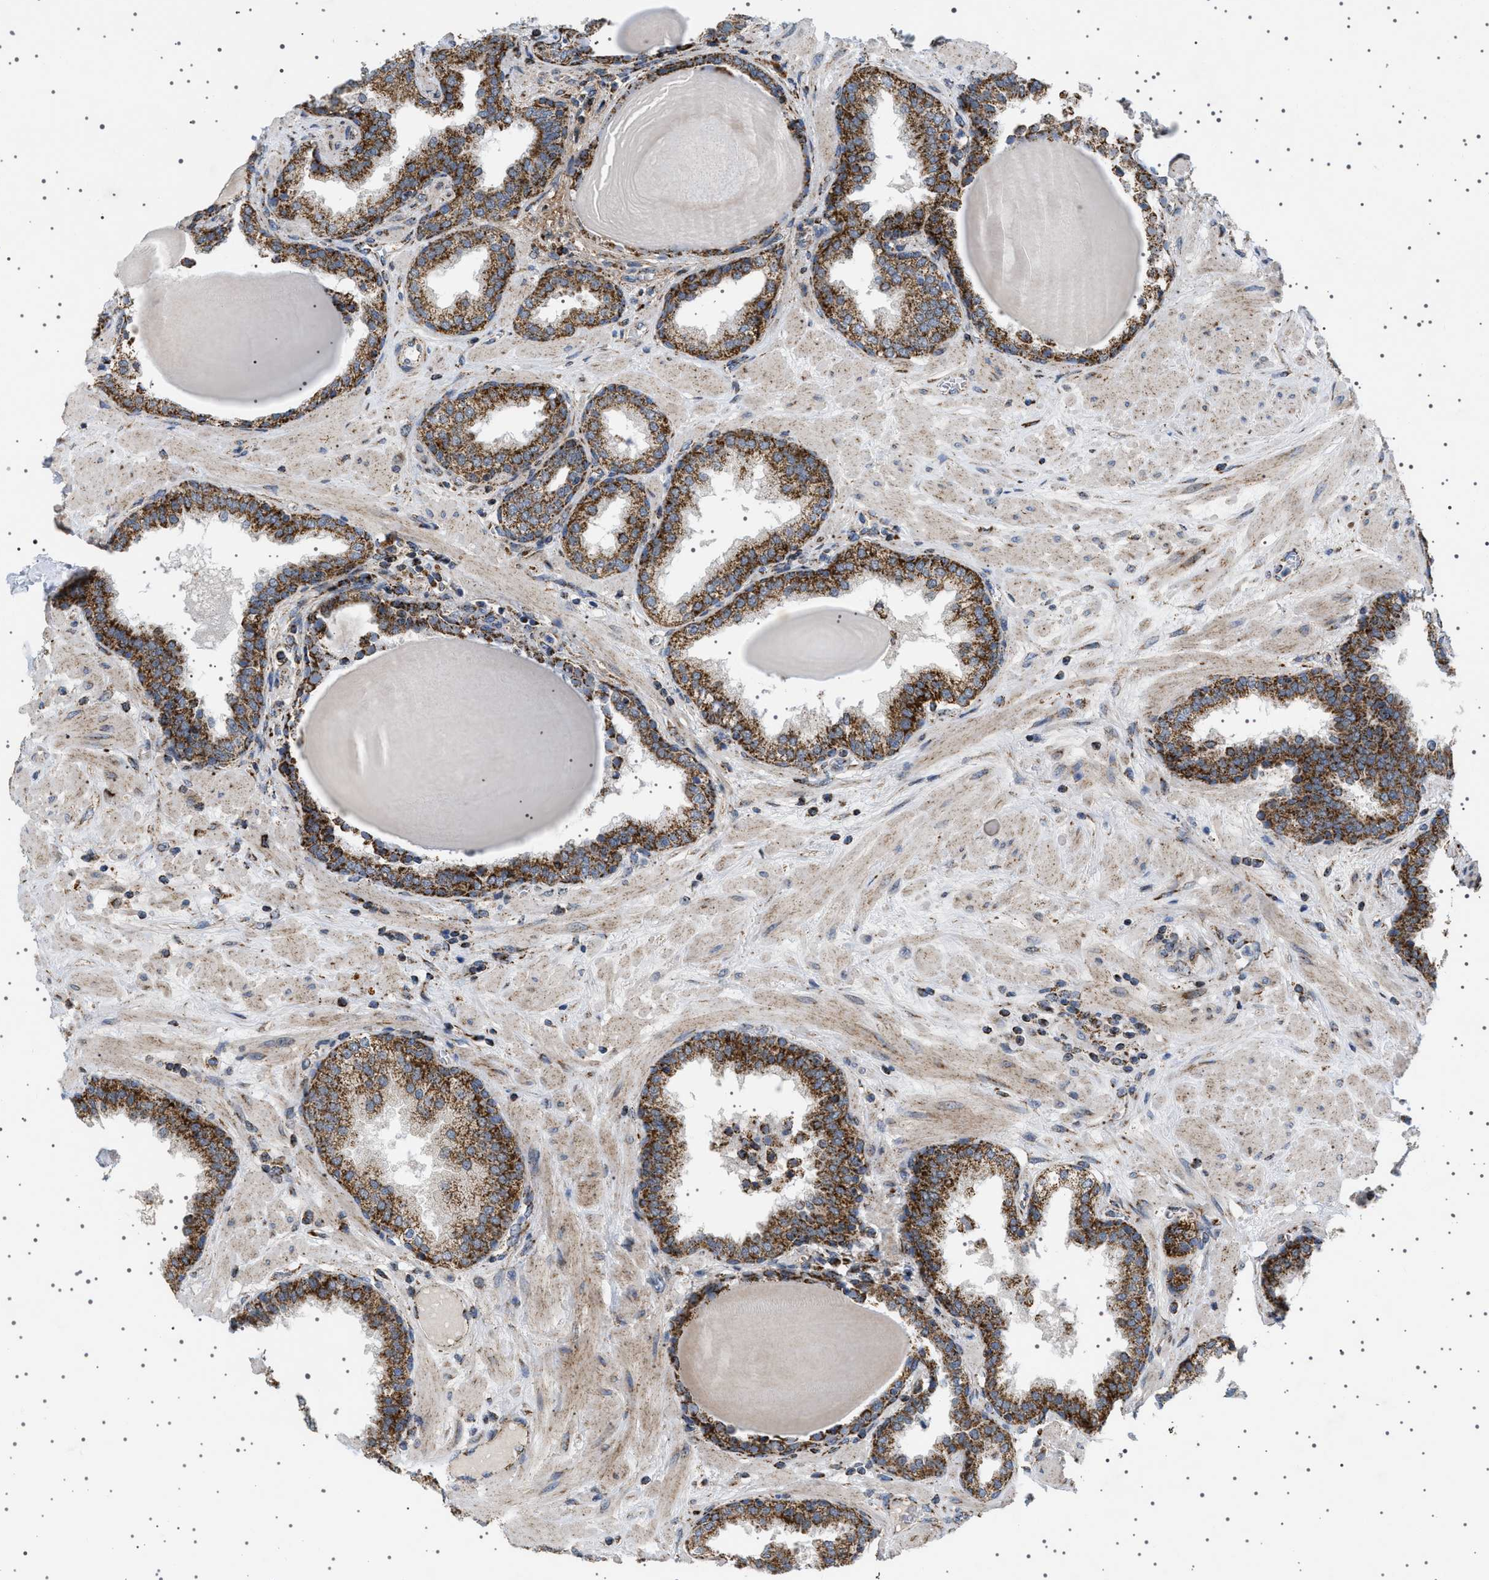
{"staining": {"intensity": "strong", "quantity": ">75%", "location": "cytoplasmic/membranous"}, "tissue": "prostate", "cell_type": "Glandular cells", "image_type": "normal", "snomed": [{"axis": "morphology", "description": "Normal tissue, NOS"}, {"axis": "topography", "description": "Prostate"}], "caption": "Brown immunohistochemical staining in benign prostate displays strong cytoplasmic/membranous positivity in about >75% of glandular cells. The staining is performed using DAB (3,3'-diaminobenzidine) brown chromogen to label protein expression. The nuclei are counter-stained blue using hematoxylin.", "gene": "UBXN8", "patient": {"sex": "male", "age": 51}}